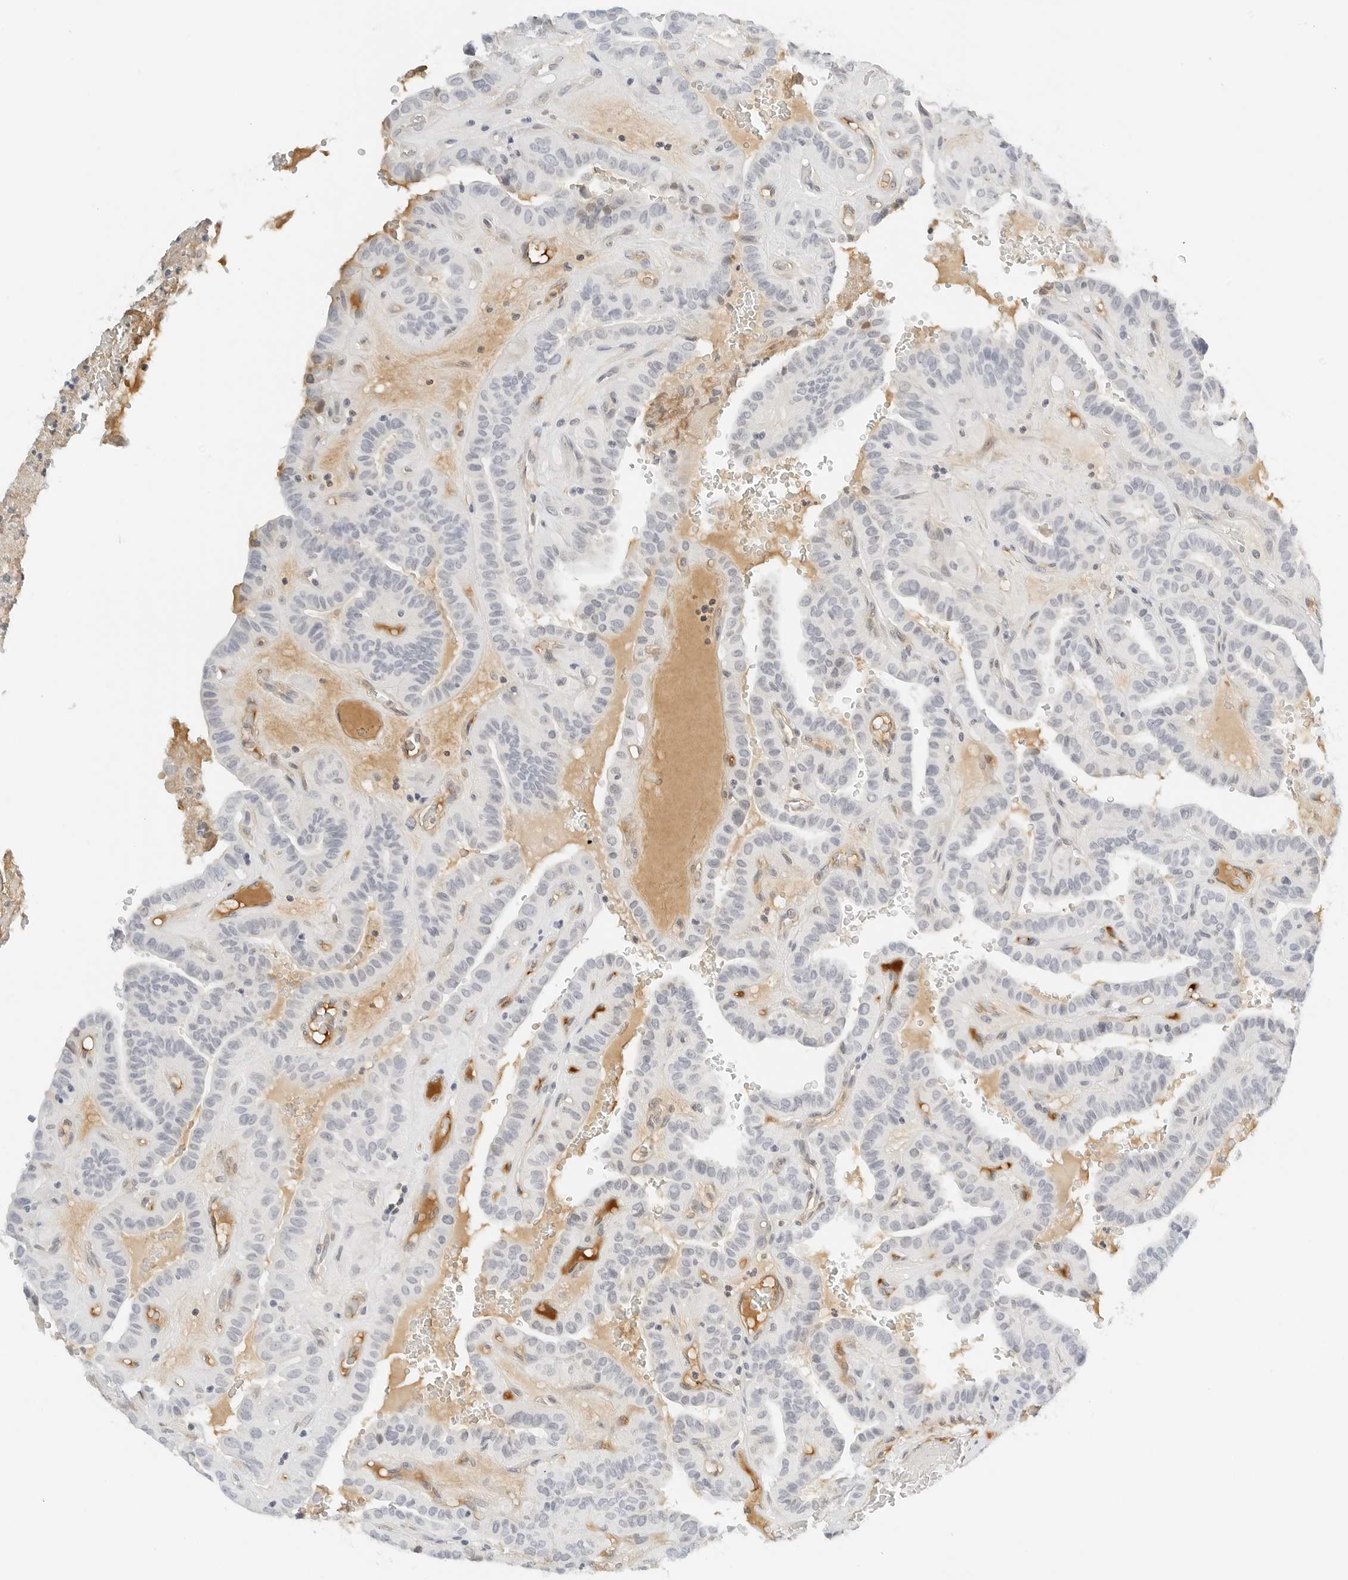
{"staining": {"intensity": "negative", "quantity": "none", "location": "none"}, "tissue": "thyroid cancer", "cell_type": "Tumor cells", "image_type": "cancer", "snomed": [{"axis": "morphology", "description": "Papillary adenocarcinoma, NOS"}, {"axis": "topography", "description": "Thyroid gland"}], "caption": "Papillary adenocarcinoma (thyroid) was stained to show a protein in brown. There is no significant positivity in tumor cells.", "gene": "PKDCC", "patient": {"sex": "male", "age": 77}}